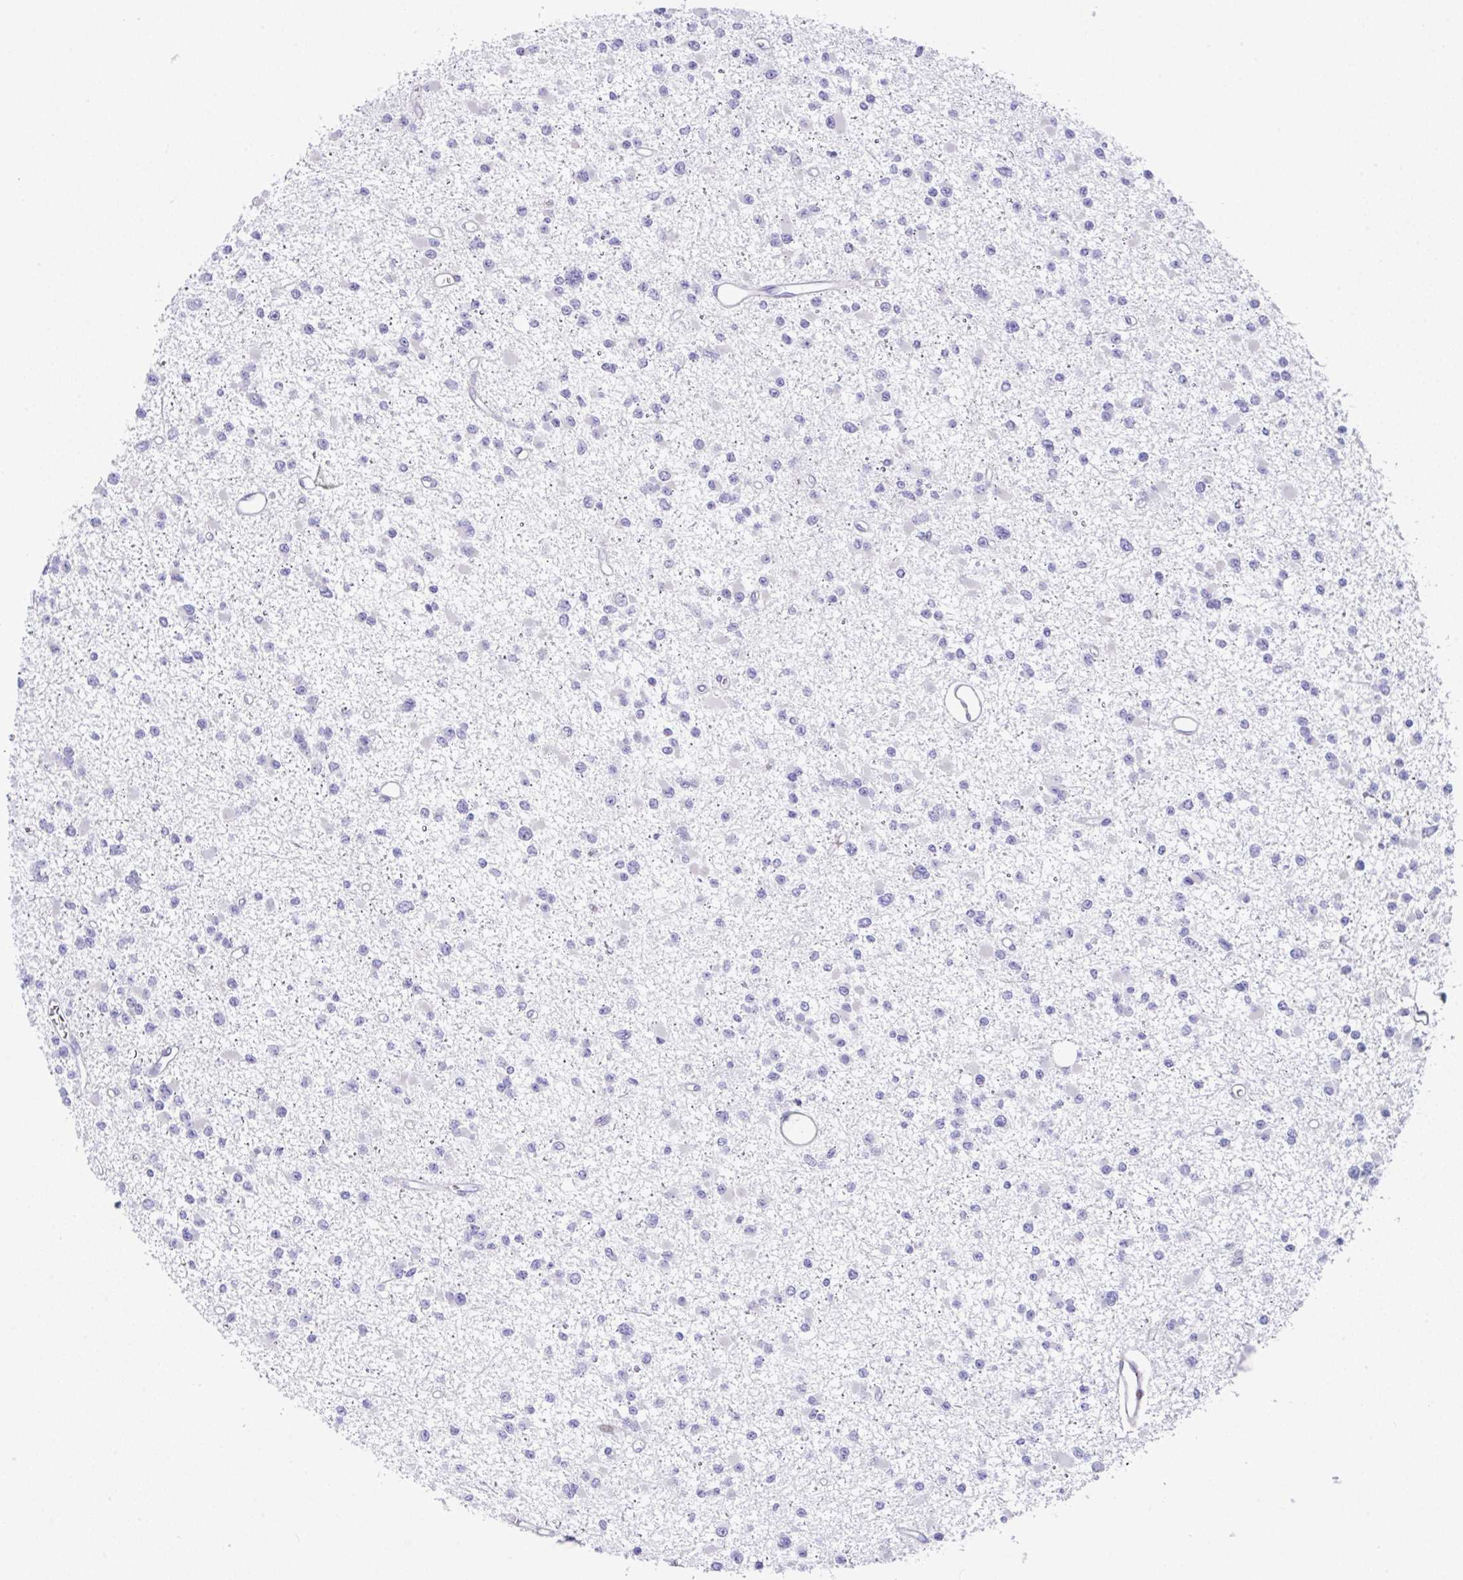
{"staining": {"intensity": "negative", "quantity": "none", "location": "none"}, "tissue": "glioma", "cell_type": "Tumor cells", "image_type": "cancer", "snomed": [{"axis": "morphology", "description": "Glioma, malignant, Low grade"}, {"axis": "topography", "description": "Brain"}], "caption": "There is no significant expression in tumor cells of glioma.", "gene": "ZNF713", "patient": {"sex": "female", "age": 22}}